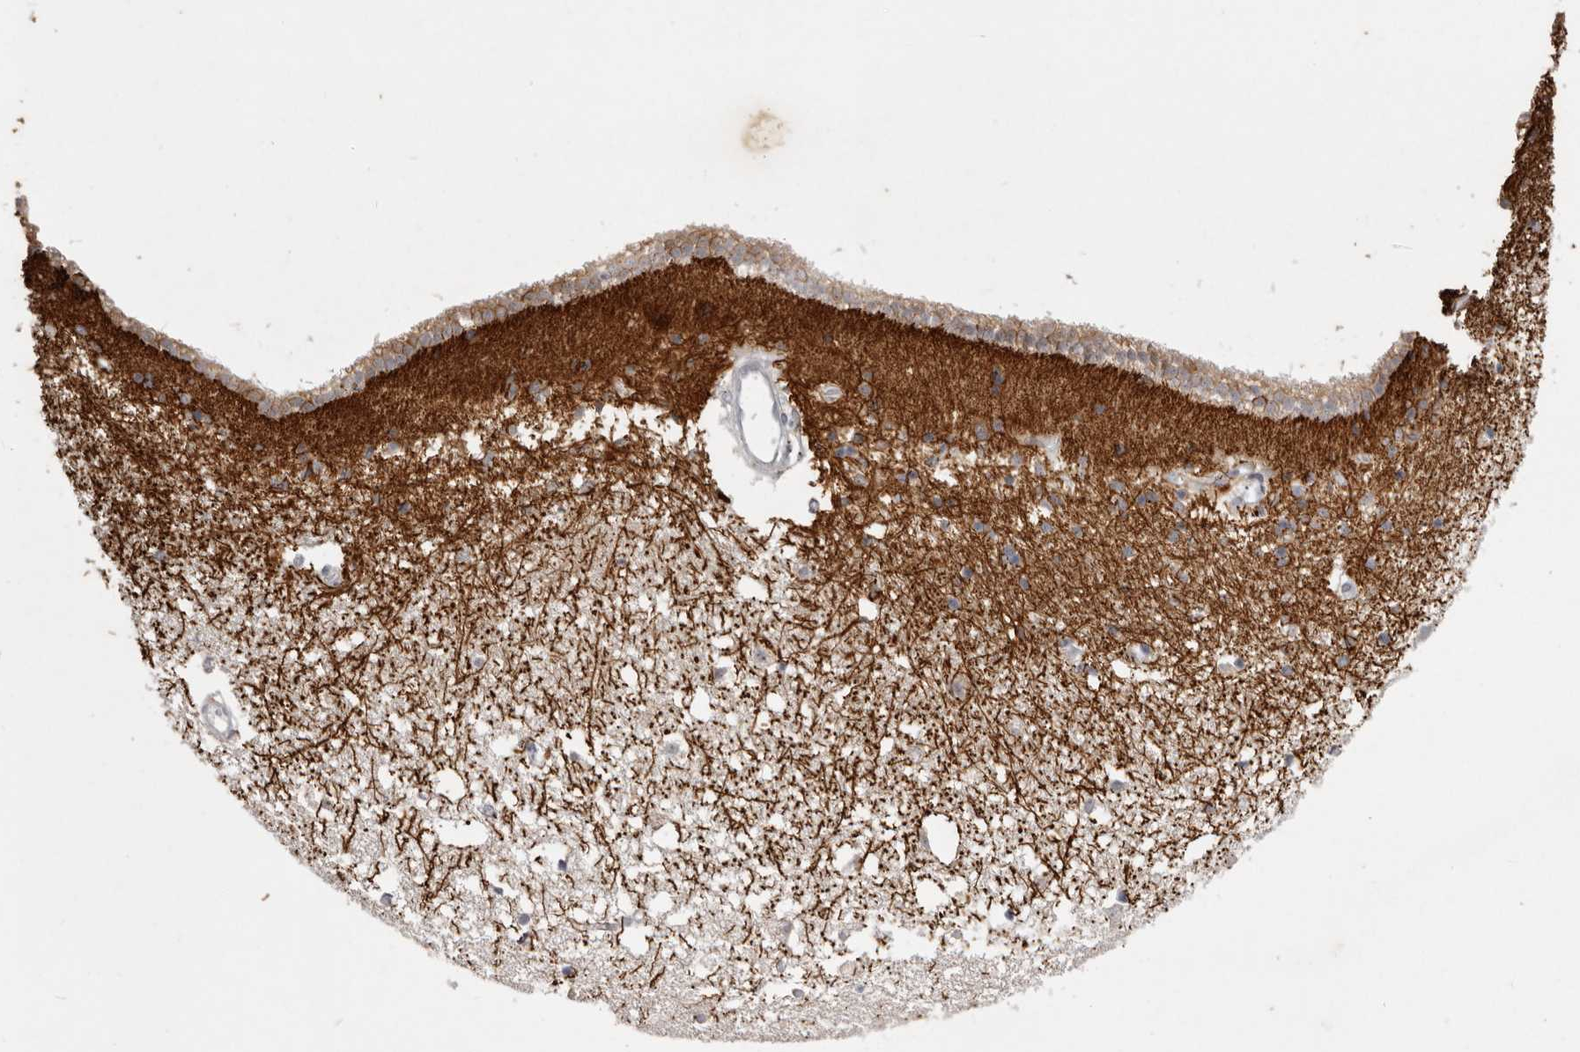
{"staining": {"intensity": "strong", "quantity": "<25%", "location": "cytoplasmic/membranous"}, "tissue": "caudate", "cell_type": "Glial cells", "image_type": "normal", "snomed": [{"axis": "morphology", "description": "Normal tissue, NOS"}, {"axis": "topography", "description": "Lateral ventricle wall"}], "caption": "Glial cells show medium levels of strong cytoplasmic/membranous positivity in about <25% of cells in unremarkable human caudate. (DAB IHC, brown staining for protein, blue staining for nuclei).", "gene": "GPR84", "patient": {"sex": "male", "age": 45}}